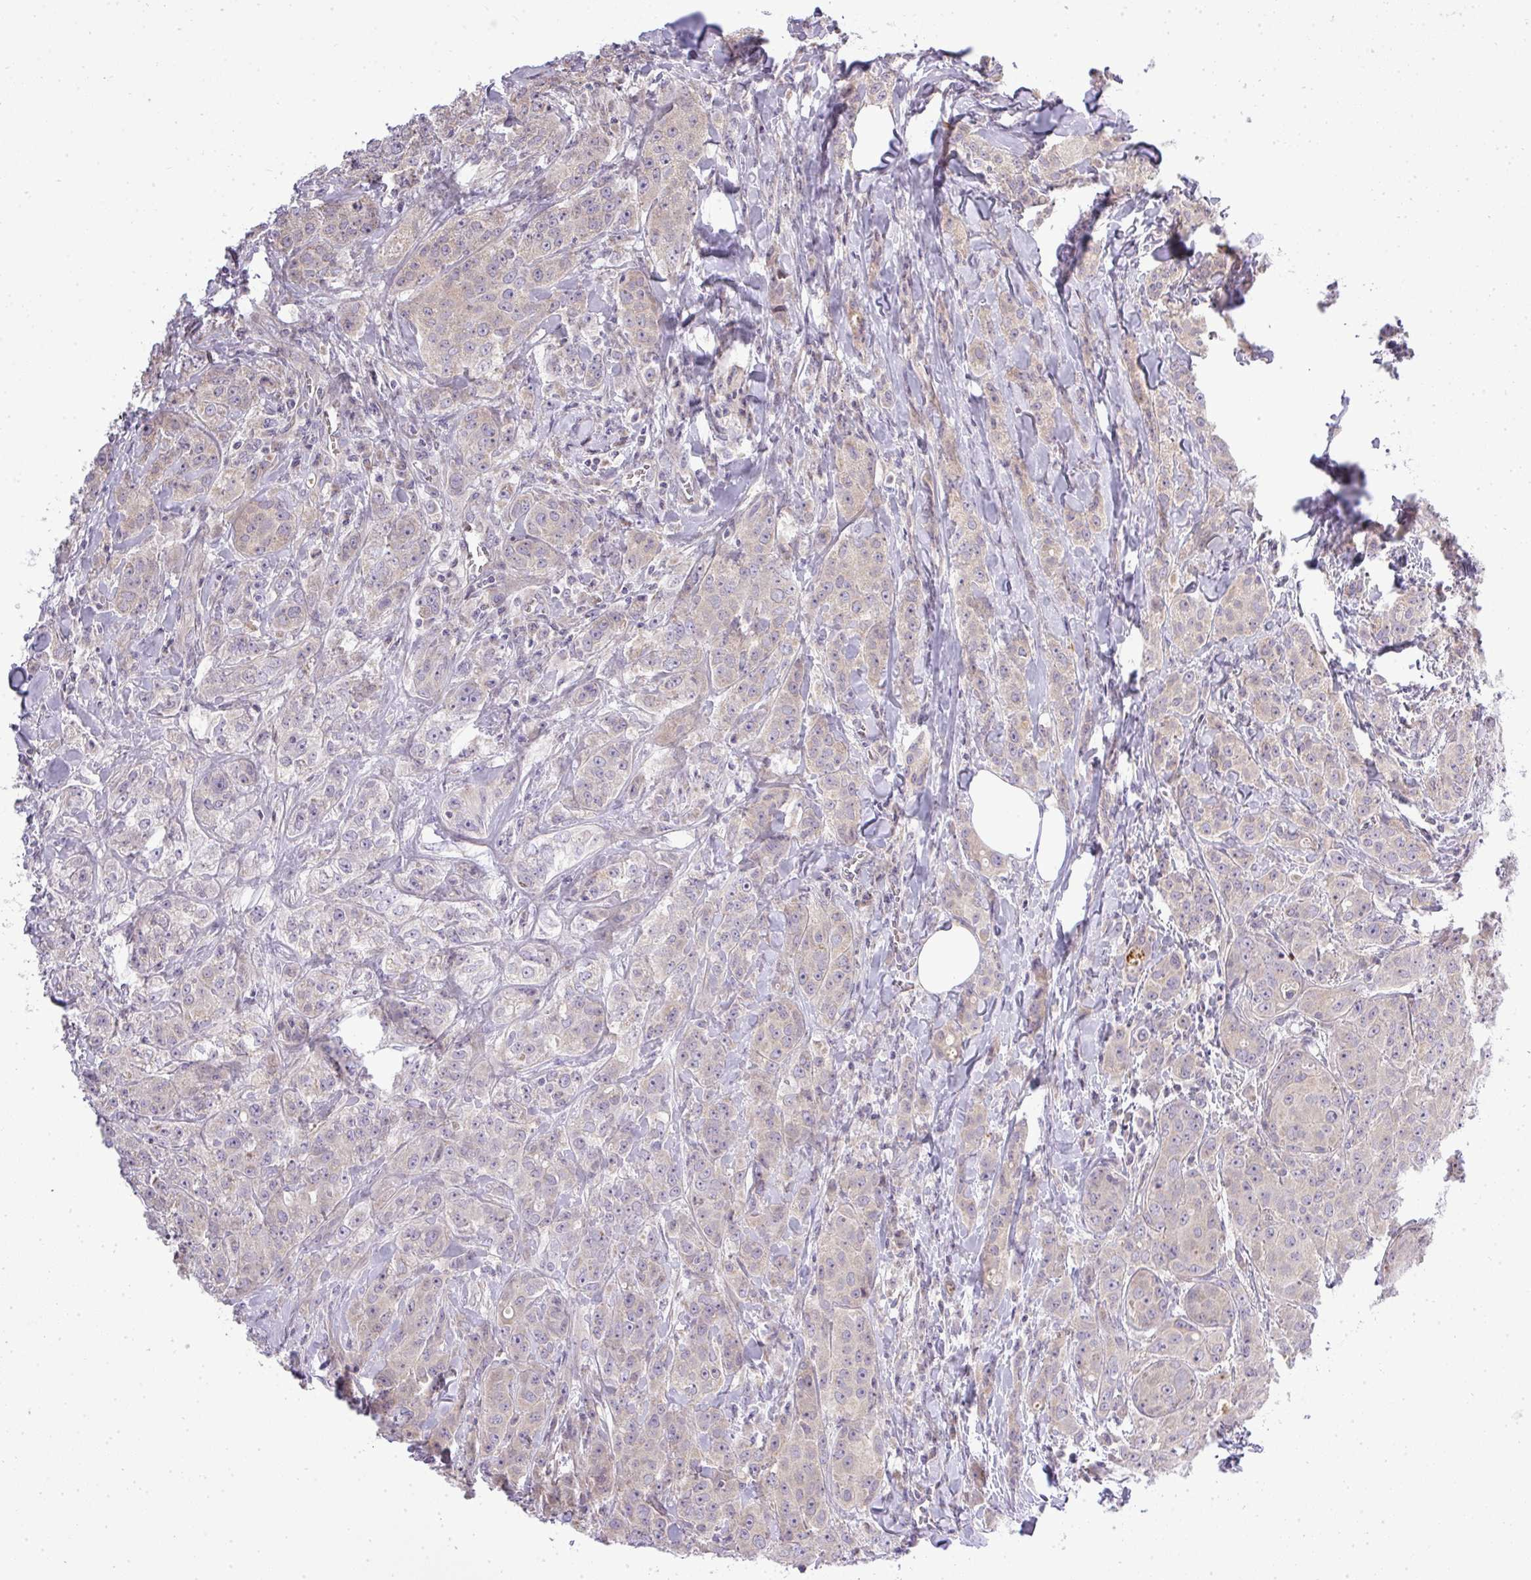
{"staining": {"intensity": "weak", "quantity": "<25%", "location": "cytoplasmic/membranous"}, "tissue": "breast cancer", "cell_type": "Tumor cells", "image_type": "cancer", "snomed": [{"axis": "morphology", "description": "Duct carcinoma"}, {"axis": "topography", "description": "Breast"}], "caption": "There is no significant staining in tumor cells of breast infiltrating ductal carcinoma. (DAB (3,3'-diaminobenzidine) immunohistochemistry, high magnification).", "gene": "ZDHHC1", "patient": {"sex": "female", "age": 43}}